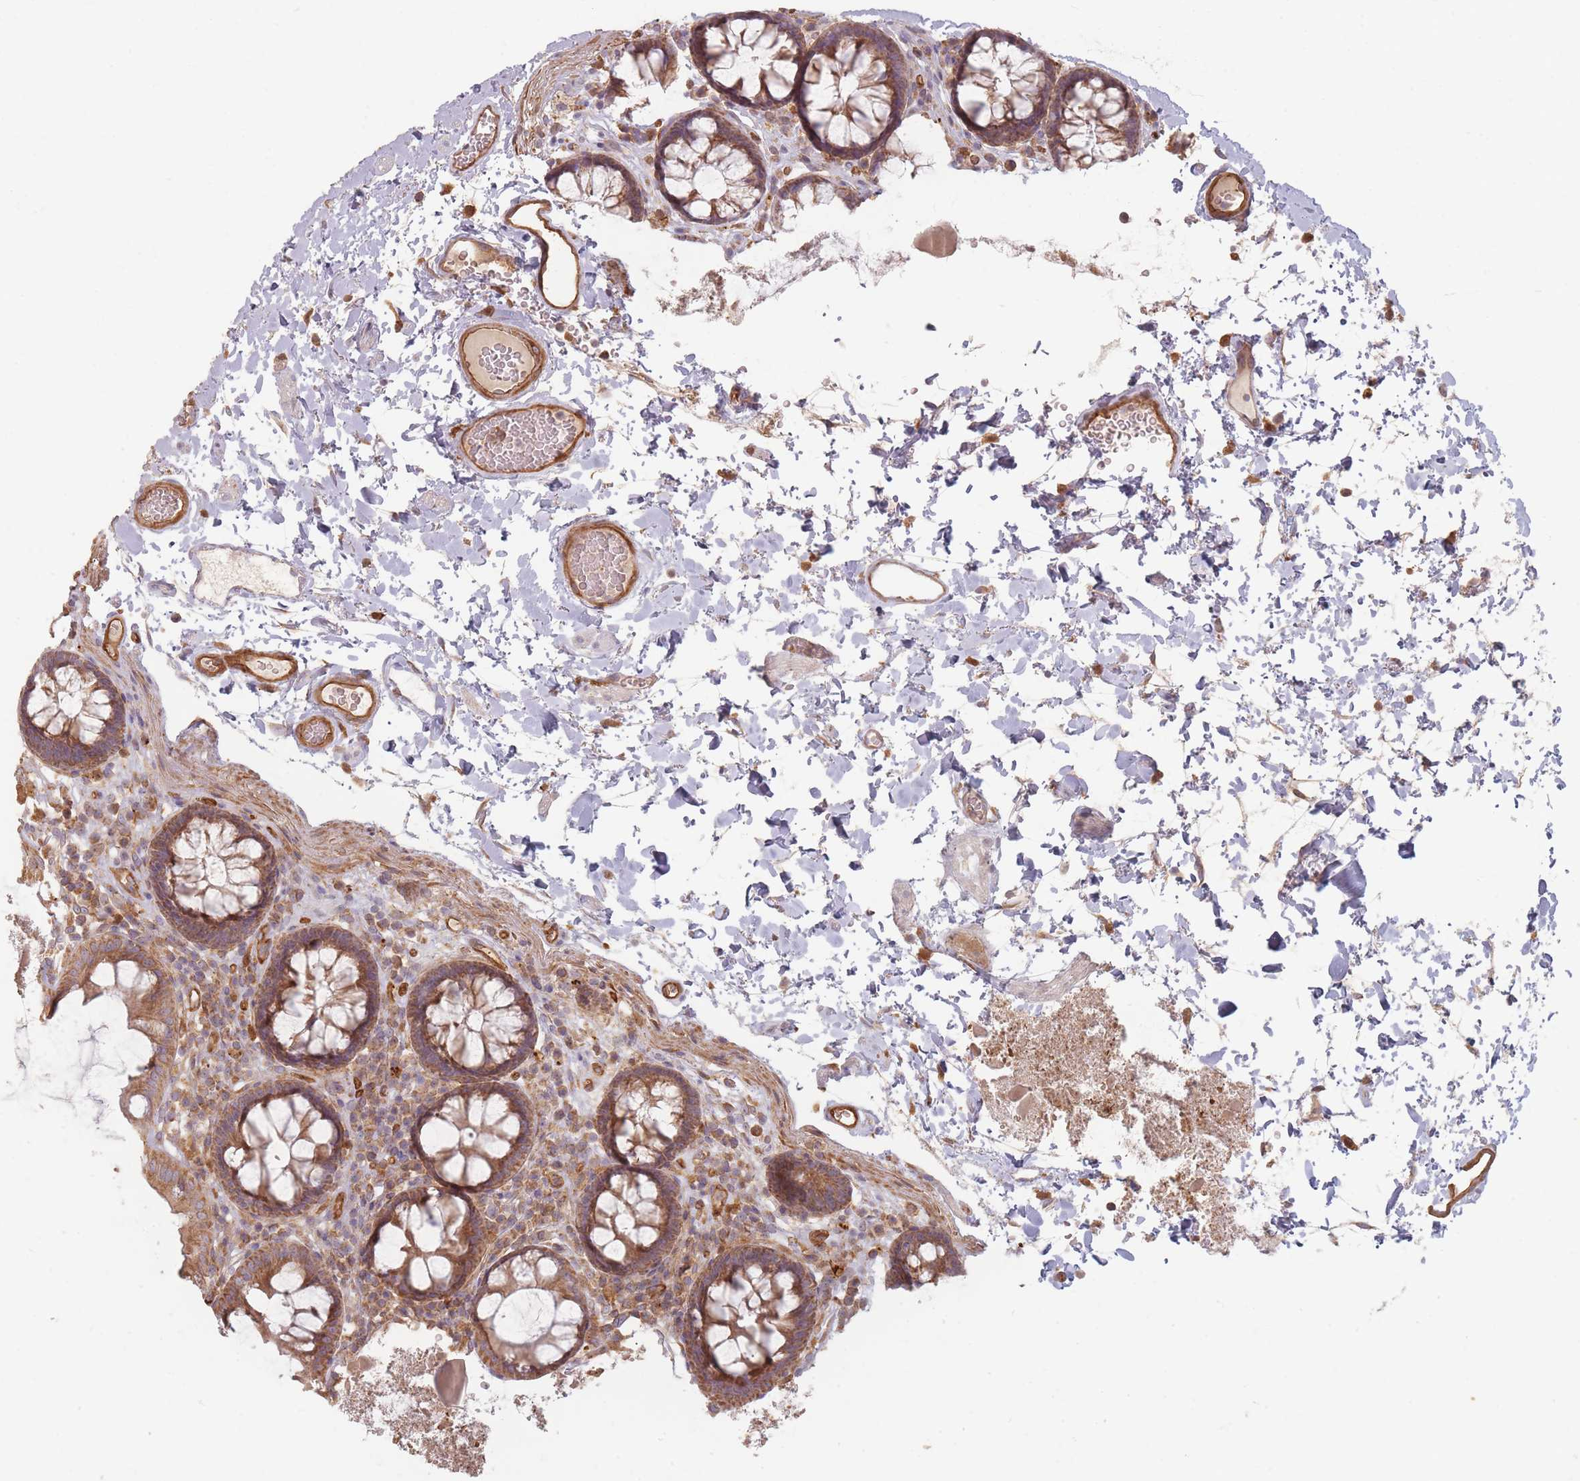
{"staining": {"intensity": "moderate", "quantity": ">75%", "location": "cytoplasmic/membranous"}, "tissue": "colon", "cell_type": "Endothelial cells", "image_type": "normal", "snomed": [{"axis": "morphology", "description": "Normal tissue, NOS"}, {"axis": "topography", "description": "Colon"}], "caption": "Moderate cytoplasmic/membranous expression for a protein is seen in approximately >75% of endothelial cells of normal colon using IHC.", "gene": "MRPS6", "patient": {"sex": "male", "age": 84}}